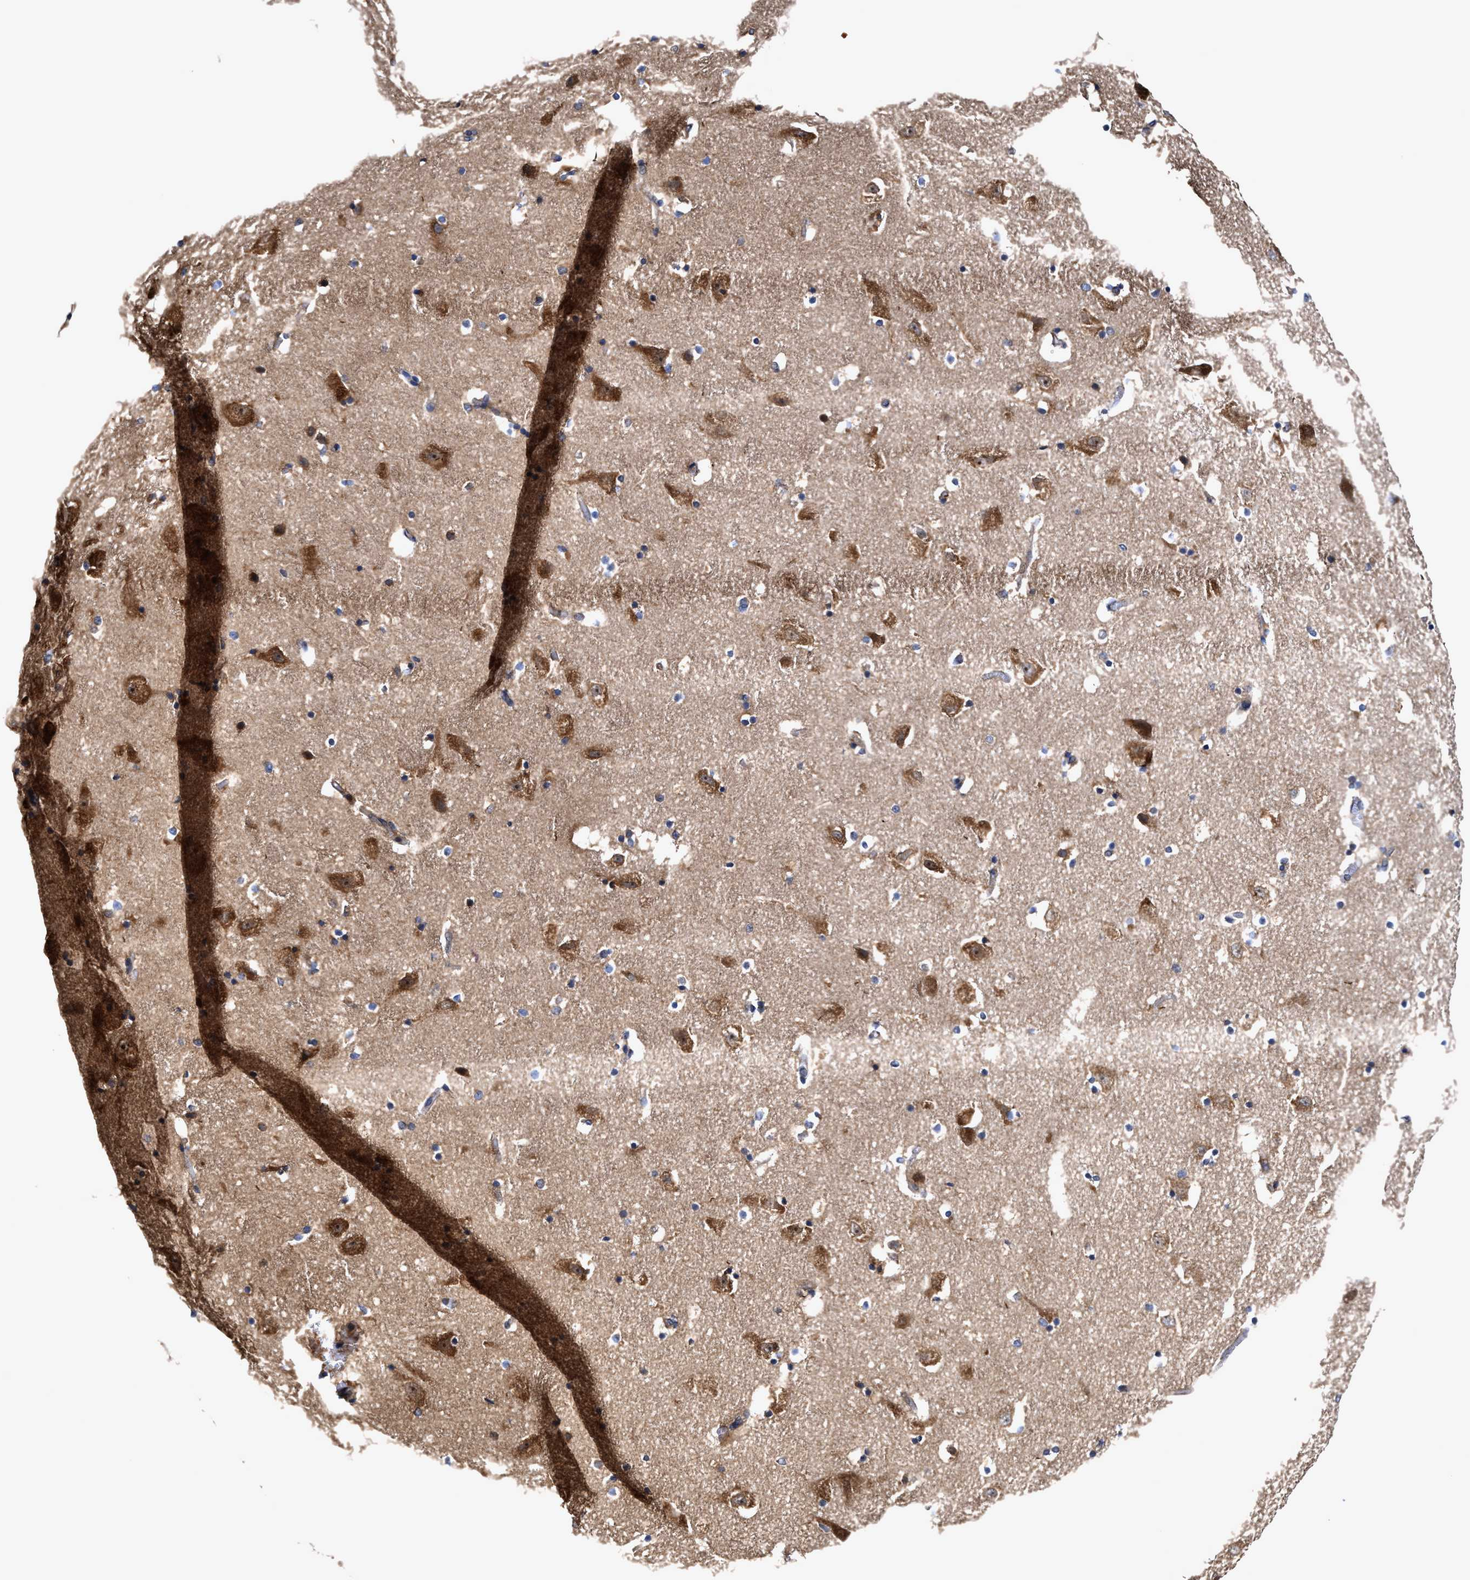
{"staining": {"intensity": "negative", "quantity": "none", "location": "none"}, "tissue": "hippocampus", "cell_type": "Glial cells", "image_type": "normal", "snomed": [{"axis": "morphology", "description": "Normal tissue, NOS"}, {"axis": "topography", "description": "Hippocampus"}], "caption": "The immunohistochemistry (IHC) image has no significant staining in glial cells of hippocampus. (Stains: DAB IHC with hematoxylin counter stain, Microscopy: brightfield microscopy at high magnification).", "gene": "EFNA4", "patient": {"sex": "male", "age": 45}}